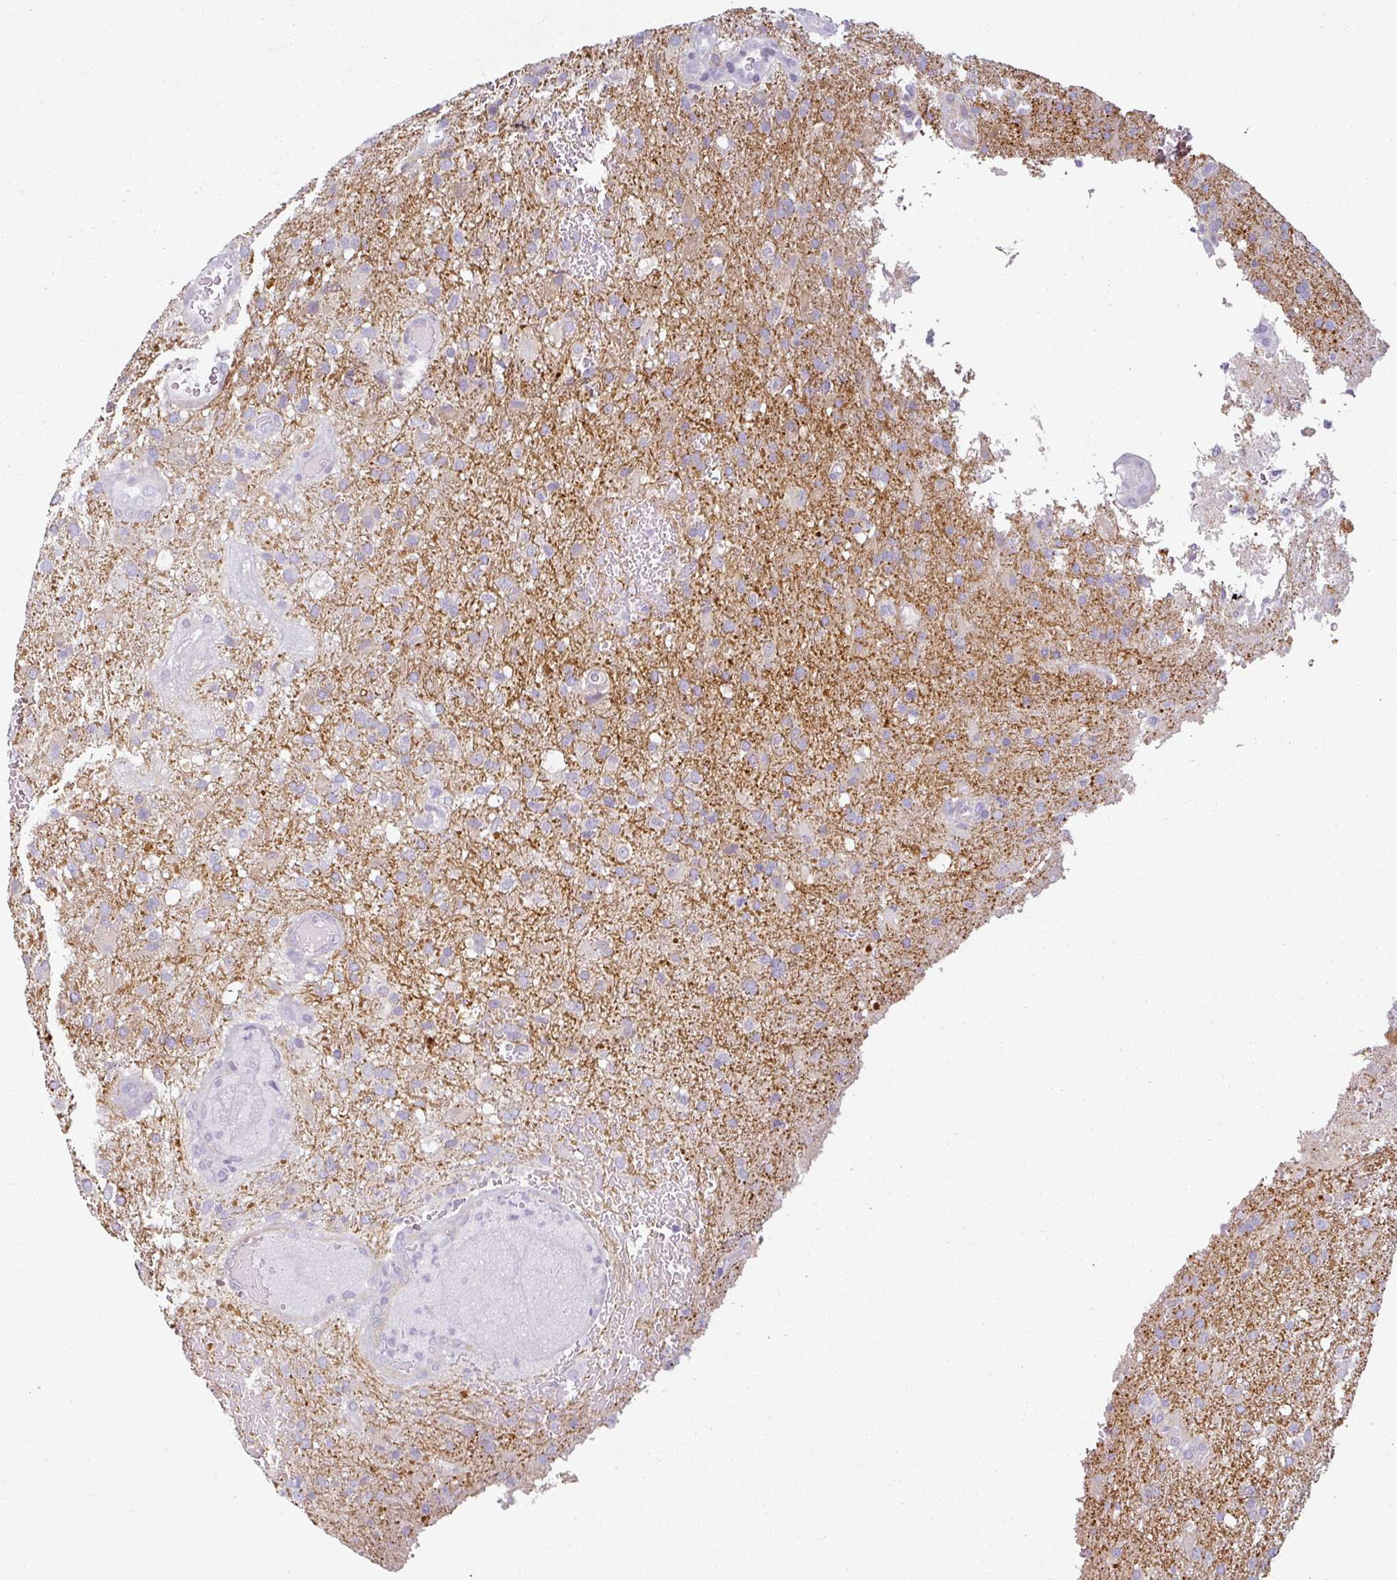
{"staining": {"intensity": "negative", "quantity": "none", "location": "none"}, "tissue": "glioma", "cell_type": "Tumor cells", "image_type": "cancer", "snomed": [{"axis": "morphology", "description": "Glioma, malignant, High grade"}, {"axis": "topography", "description": "Brain"}], "caption": "High-grade glioma (malignant) stained for a protein using immunohistochemistry reveals no staining tumor cells.", "gene": "CAP2", "patient": {"sex": "female", "age": 74}}